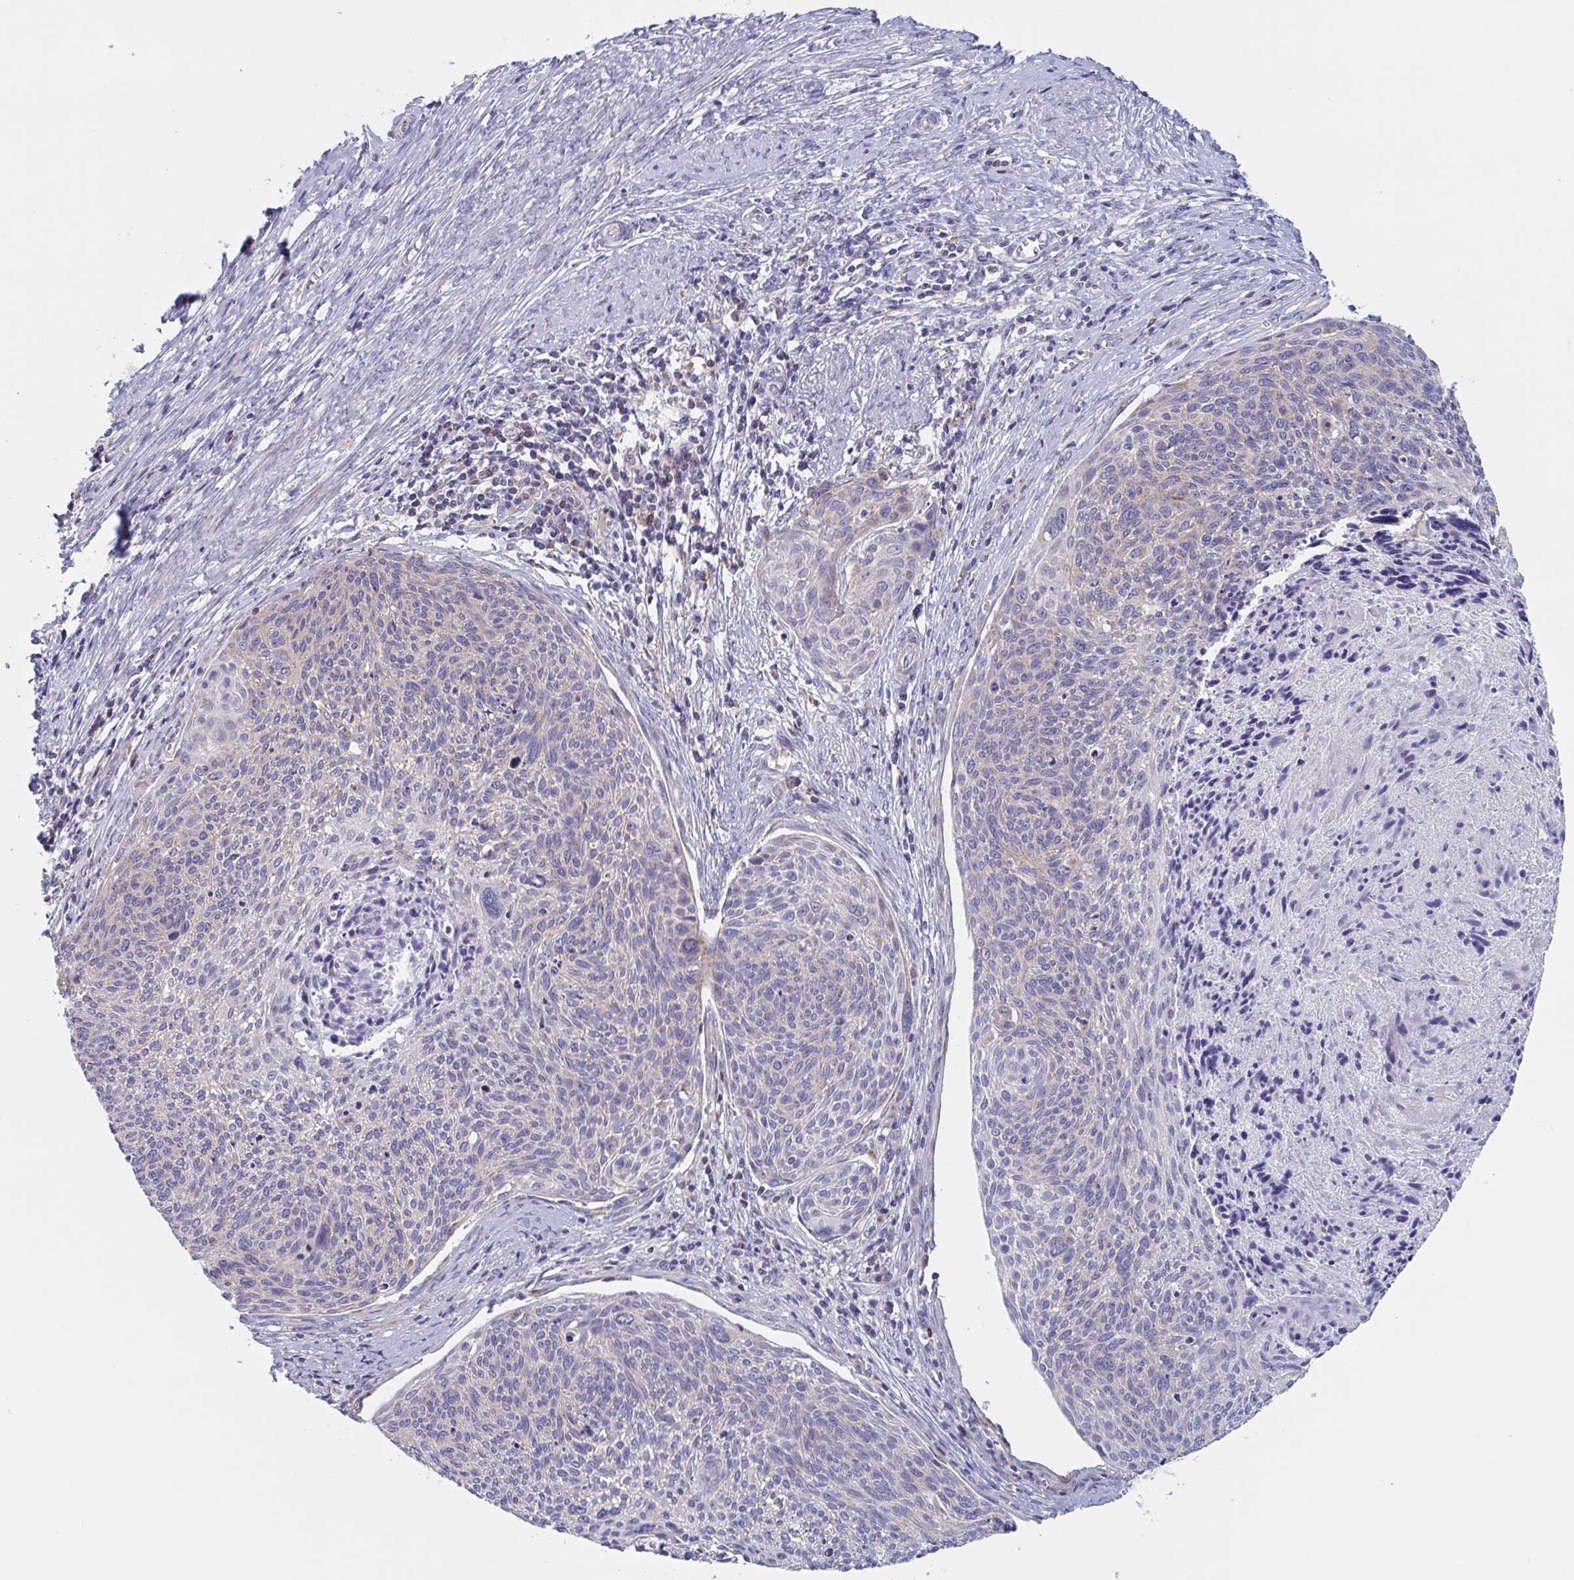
{"staining": {"intensity": "negative", "quantity": "none", "location": "none"}, "tissue": "cervical cancer", "cell_type": "Tumor cells", "image_type": "cancer", "snomed": [{"axis": "morphology", "description": "Squamous cell carcinoma, NOS"}, {"axis": "topography", "description": "Cervix"}], "caption": "The micrograph shows no significant expression in tumor cells of cervical cancer (squamous cell carcinoma).", "gene": "MRPL53", "patient": {"sex": "female", "age": 49}}